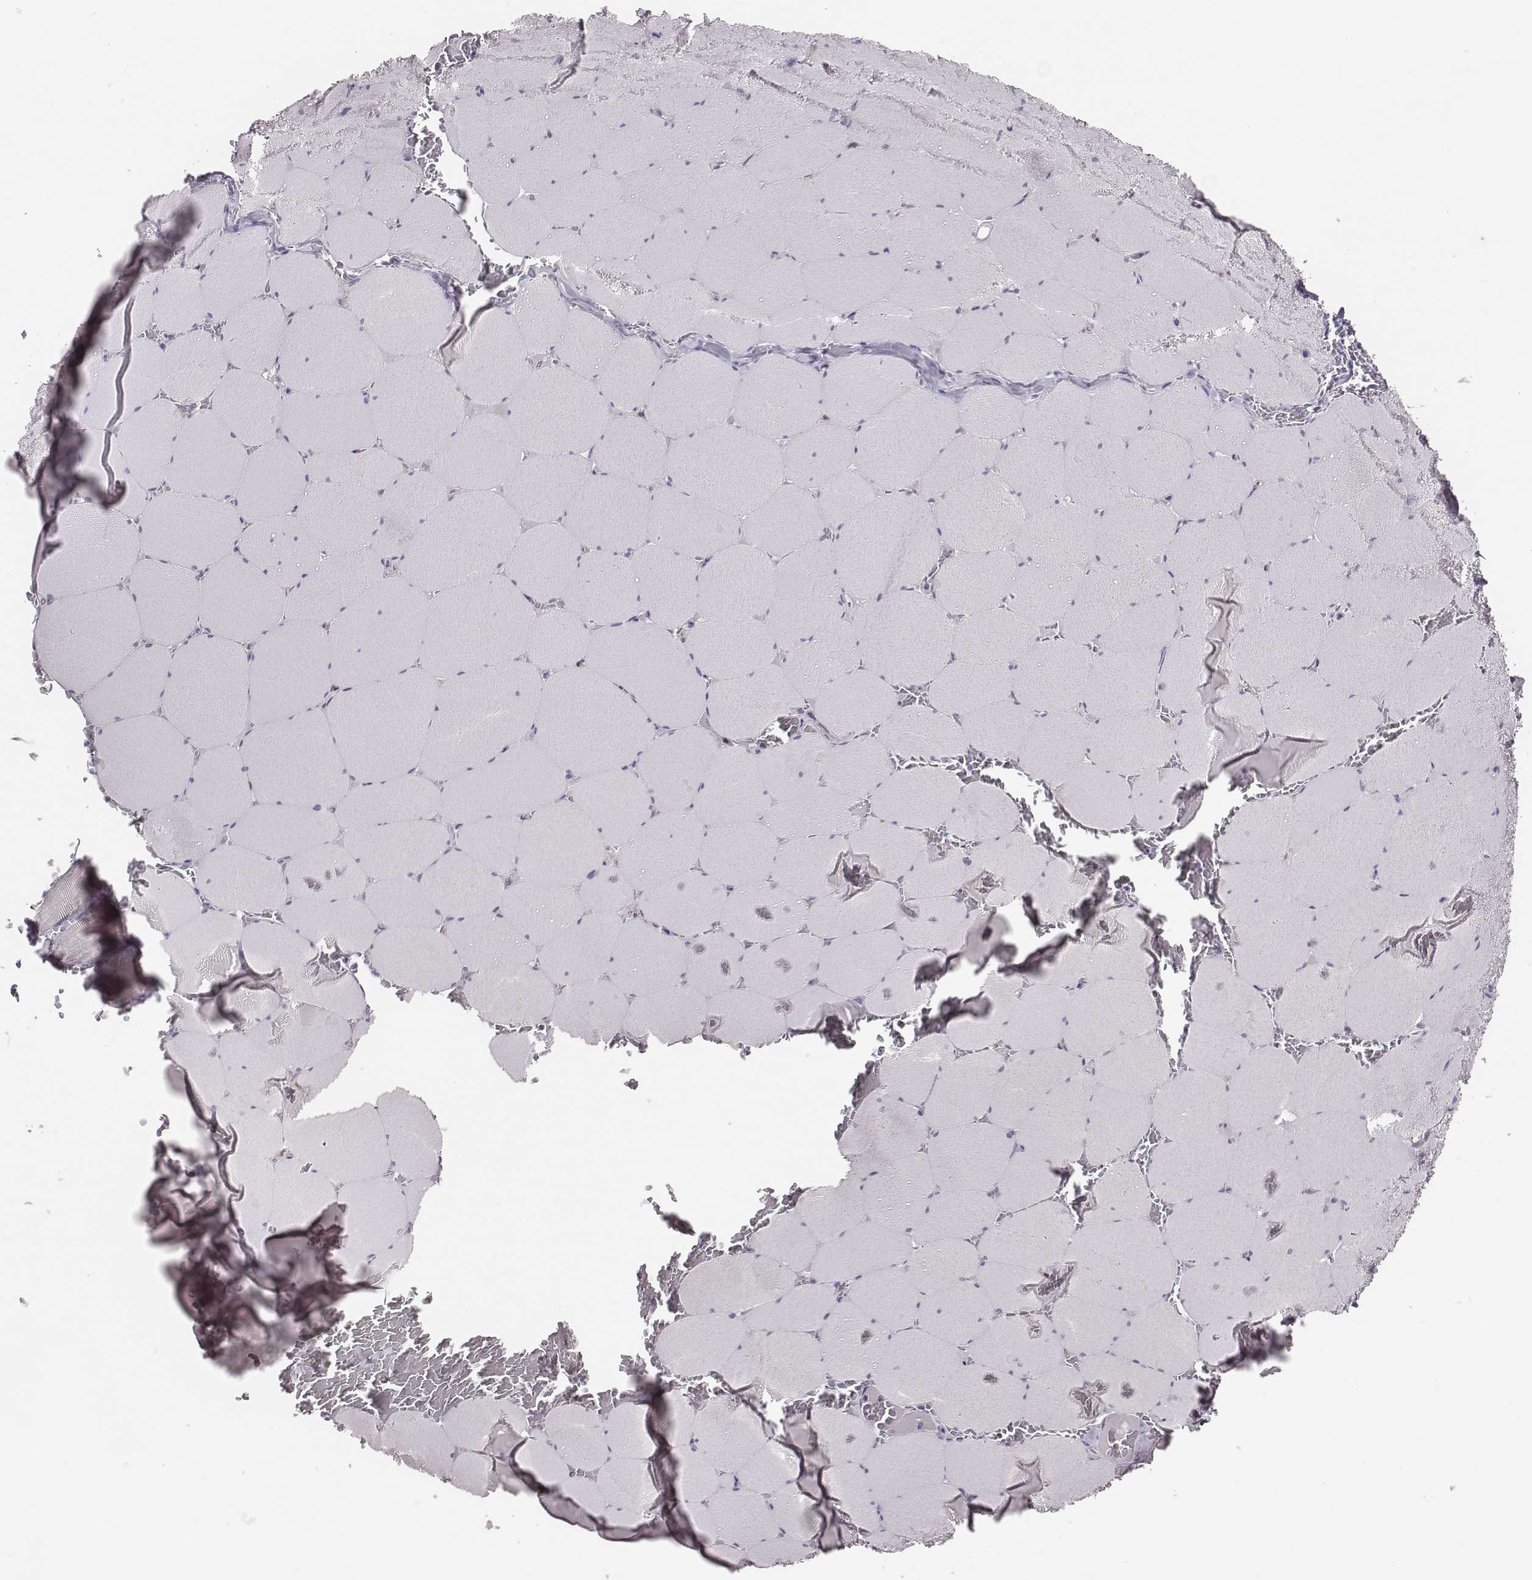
{"staining": {"intensity": "negative", "quantity": "none", "location": "none"}, "tissue": "skeletal muscle", "cell_type": "Myocytes", "image_type": "normal", "snomed": [{"axis": "morphology", "description": "Normal tissue, NOS"}, {"axis": "morphology", "description": "Malignant melanoma, Metastatic site"}, {"axis": "topography", "description": "Skeletal muscle"}], "caption": "DAB (3,3'-diaminobenzidine) immunohistochemical staining of normal human skeletal muscle shows no significant expression in myocytes. (DAB immunohistochemistry with hematoxylin counter stain).", "gene": "SCML2", "patient": {"sex": "male", "age": 50}}